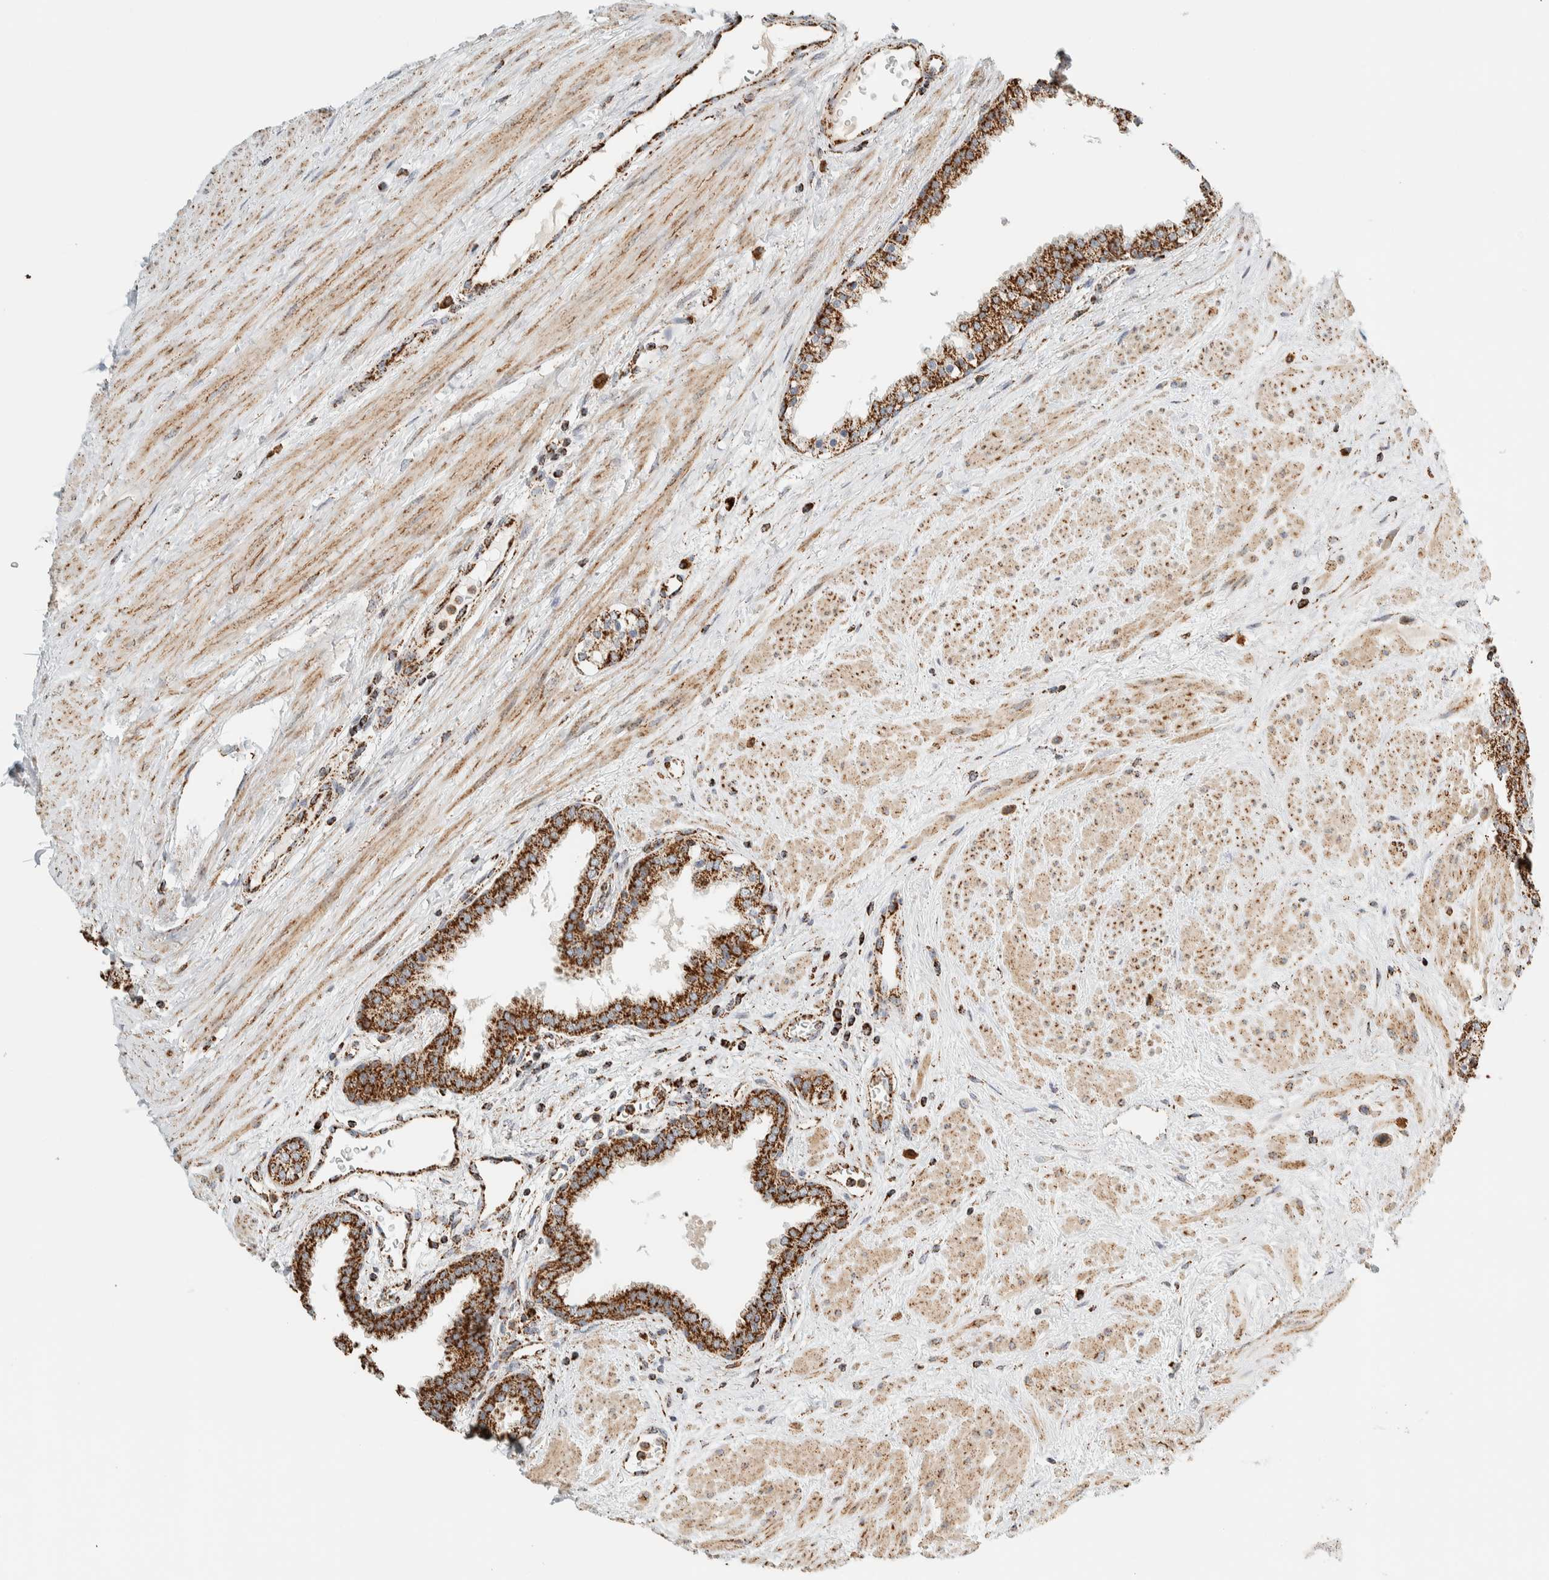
{"staining": {"intensity": "strong", "quantity": ">75%", "location": "cytoplasmic/membranous"}, "tissue": "prostate", "cell_type": "Glandular cells", "image_type": "normal", "snomed": [{"axis": "morphology", "description": "Normal tissue, NOS"}, {"axis": "topography", "description": "Prostate"}], "caption": "This image exhibits immunohistochemistry (IHC) staining of benign prostate, with high strong cytoplasmic/membranous positivity in approximately >75% of glandular cells.", "gene": "ZNF454", "patient": {"sex": "male", "age": 51}}